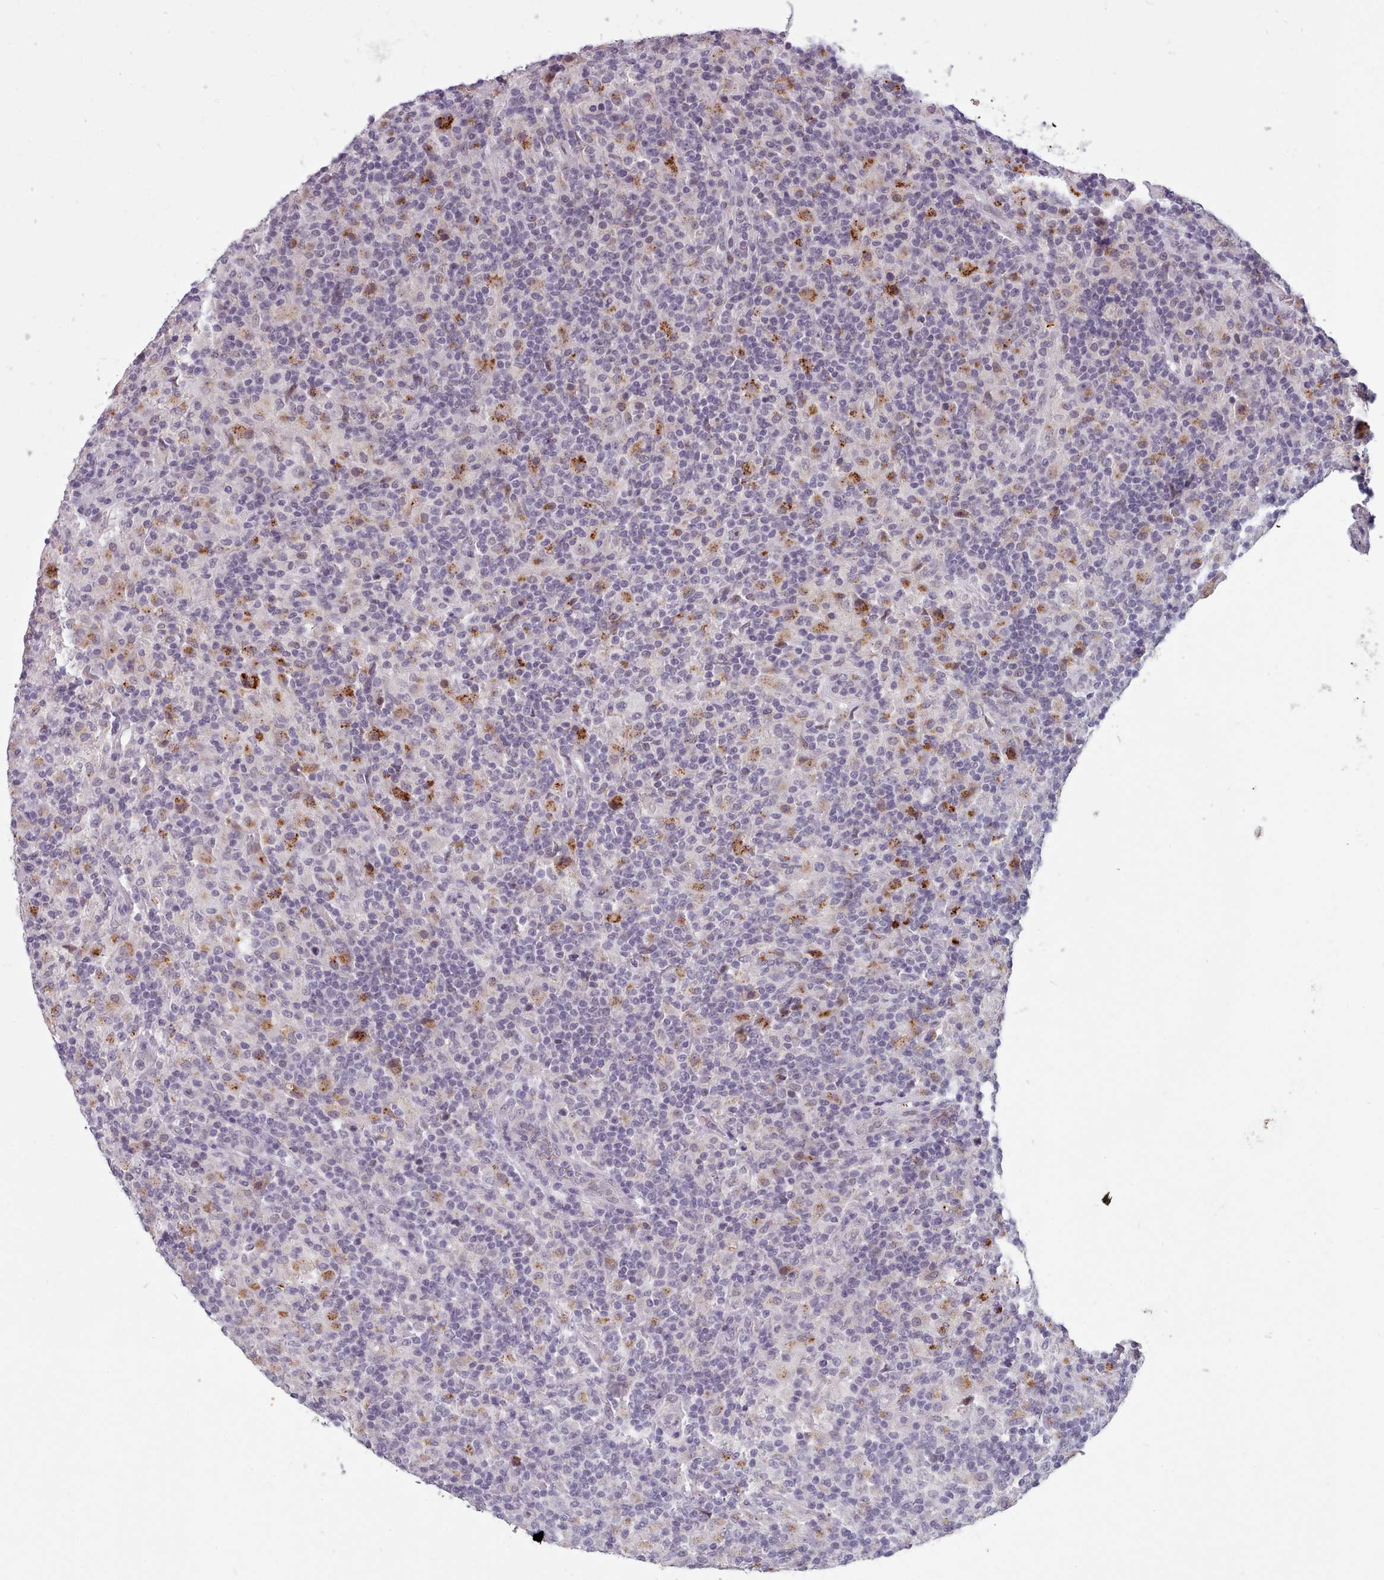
{"staining": {"intensity": "negative", "quantity": "none", "location": "none"}, "tissue": "lymphoma", "cell_type": "Tumor cells", "image_type": "cancer", "snomed": [{"axis": "morphology", "description": "Hodgkin's disease, NOS"}, {"axis": "topography", "description": "Lymph node"}], "caption": "IHC photomicrograph of neoplastic tissue: Hodgkin's disease stained with DAB (3,3'-diaminobenzidine) demonstrates no significant protein staining in tumor cells.", "gene": "PBX4", "patient": {"sex": "male", "age": 70}}